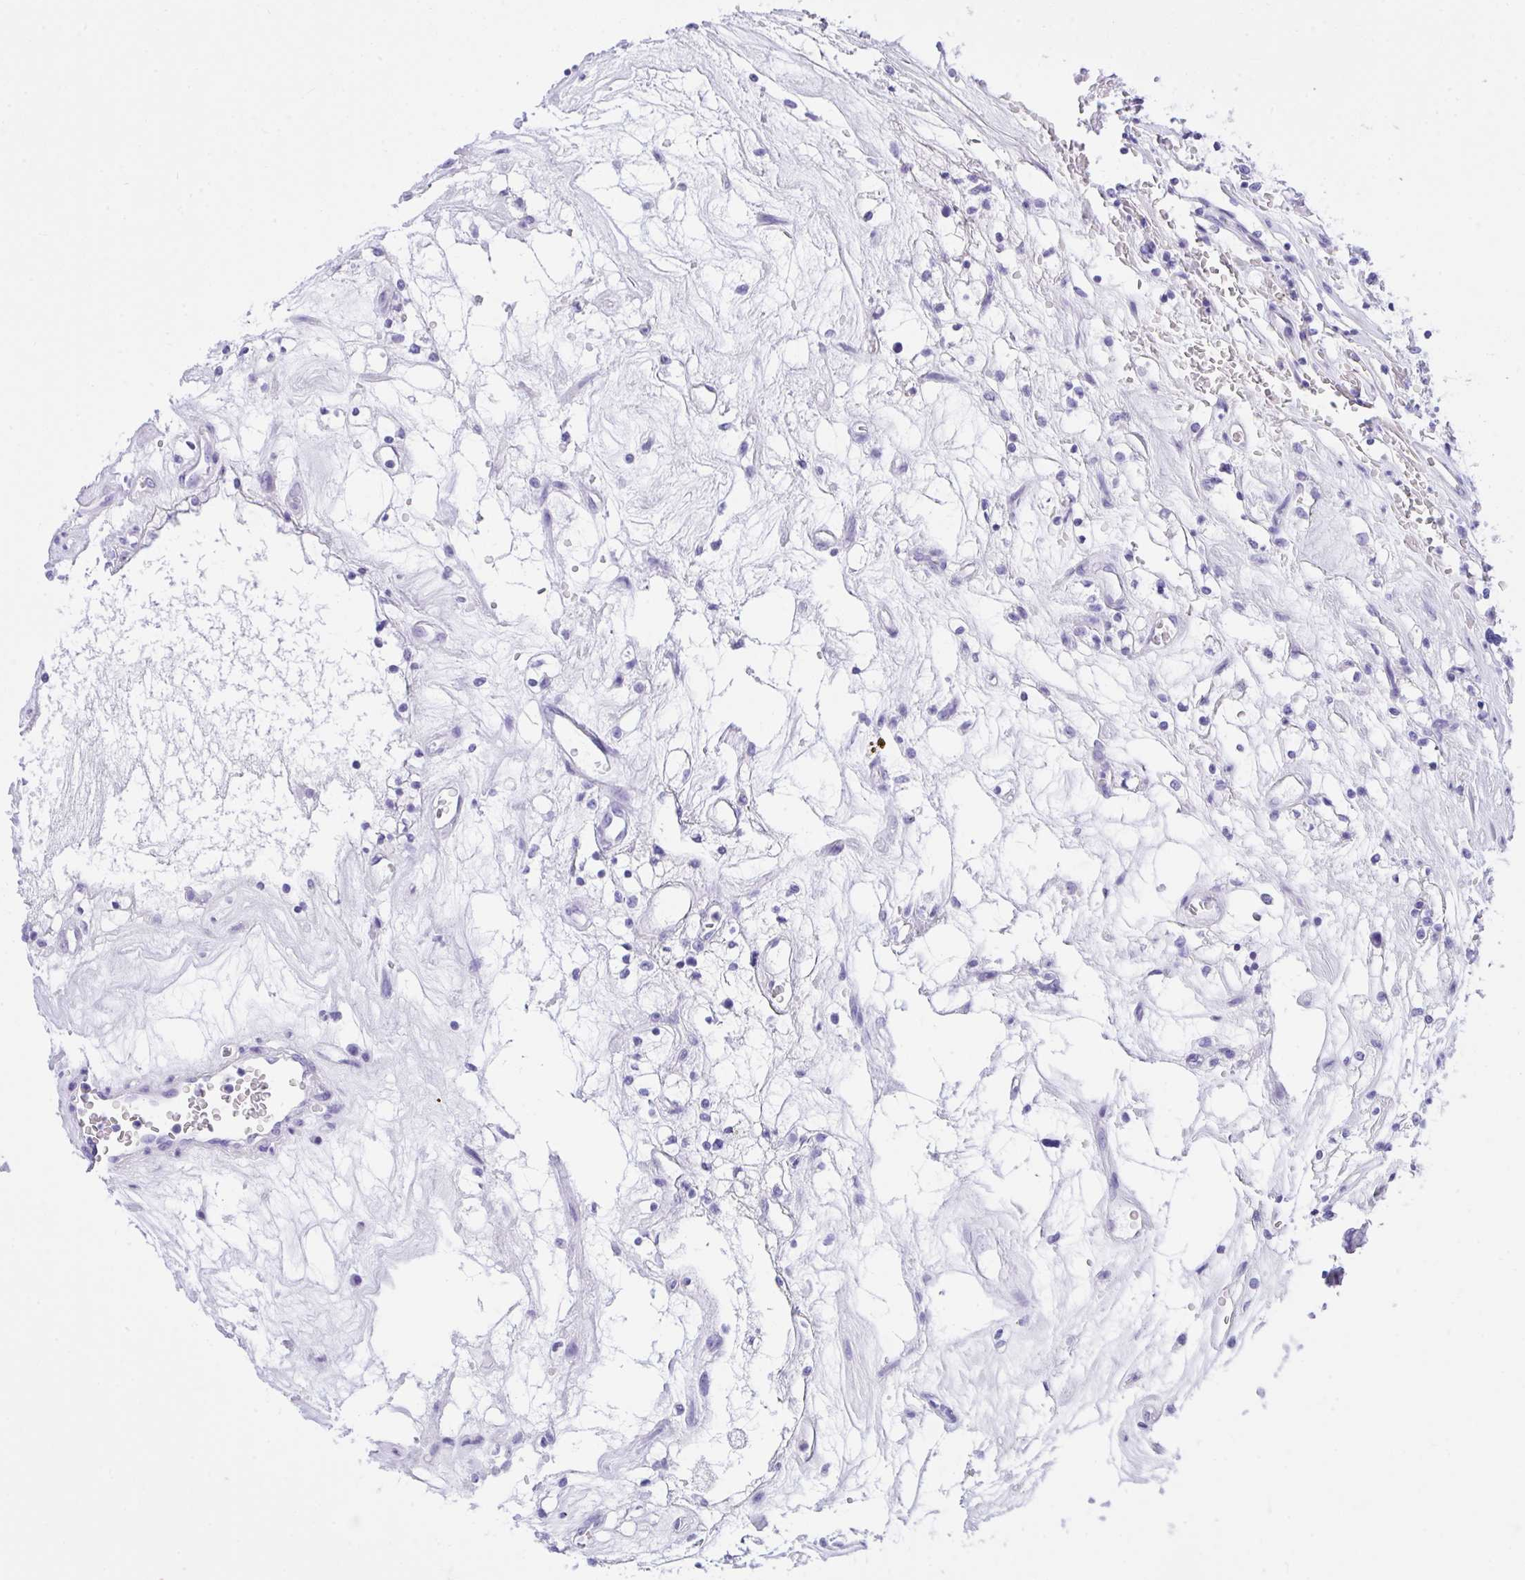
{"staining": {"intensity": "negative", "quantity": "none", "location": "none"}, "tissue": "renal cancer", "cell_type": "Tumor cells", "image_type": "cancer", "snomed": [{"axis": "morphology", "description": "Adenocarcinoma, NOS"}, {"axis": "topography", "description": "Kidney"}], "caption": "A histopathology image of human renal cancer is negative for staining in tumor cells.", "gene": "TLN2", "patient": {"sex": "female", "age": 69}}